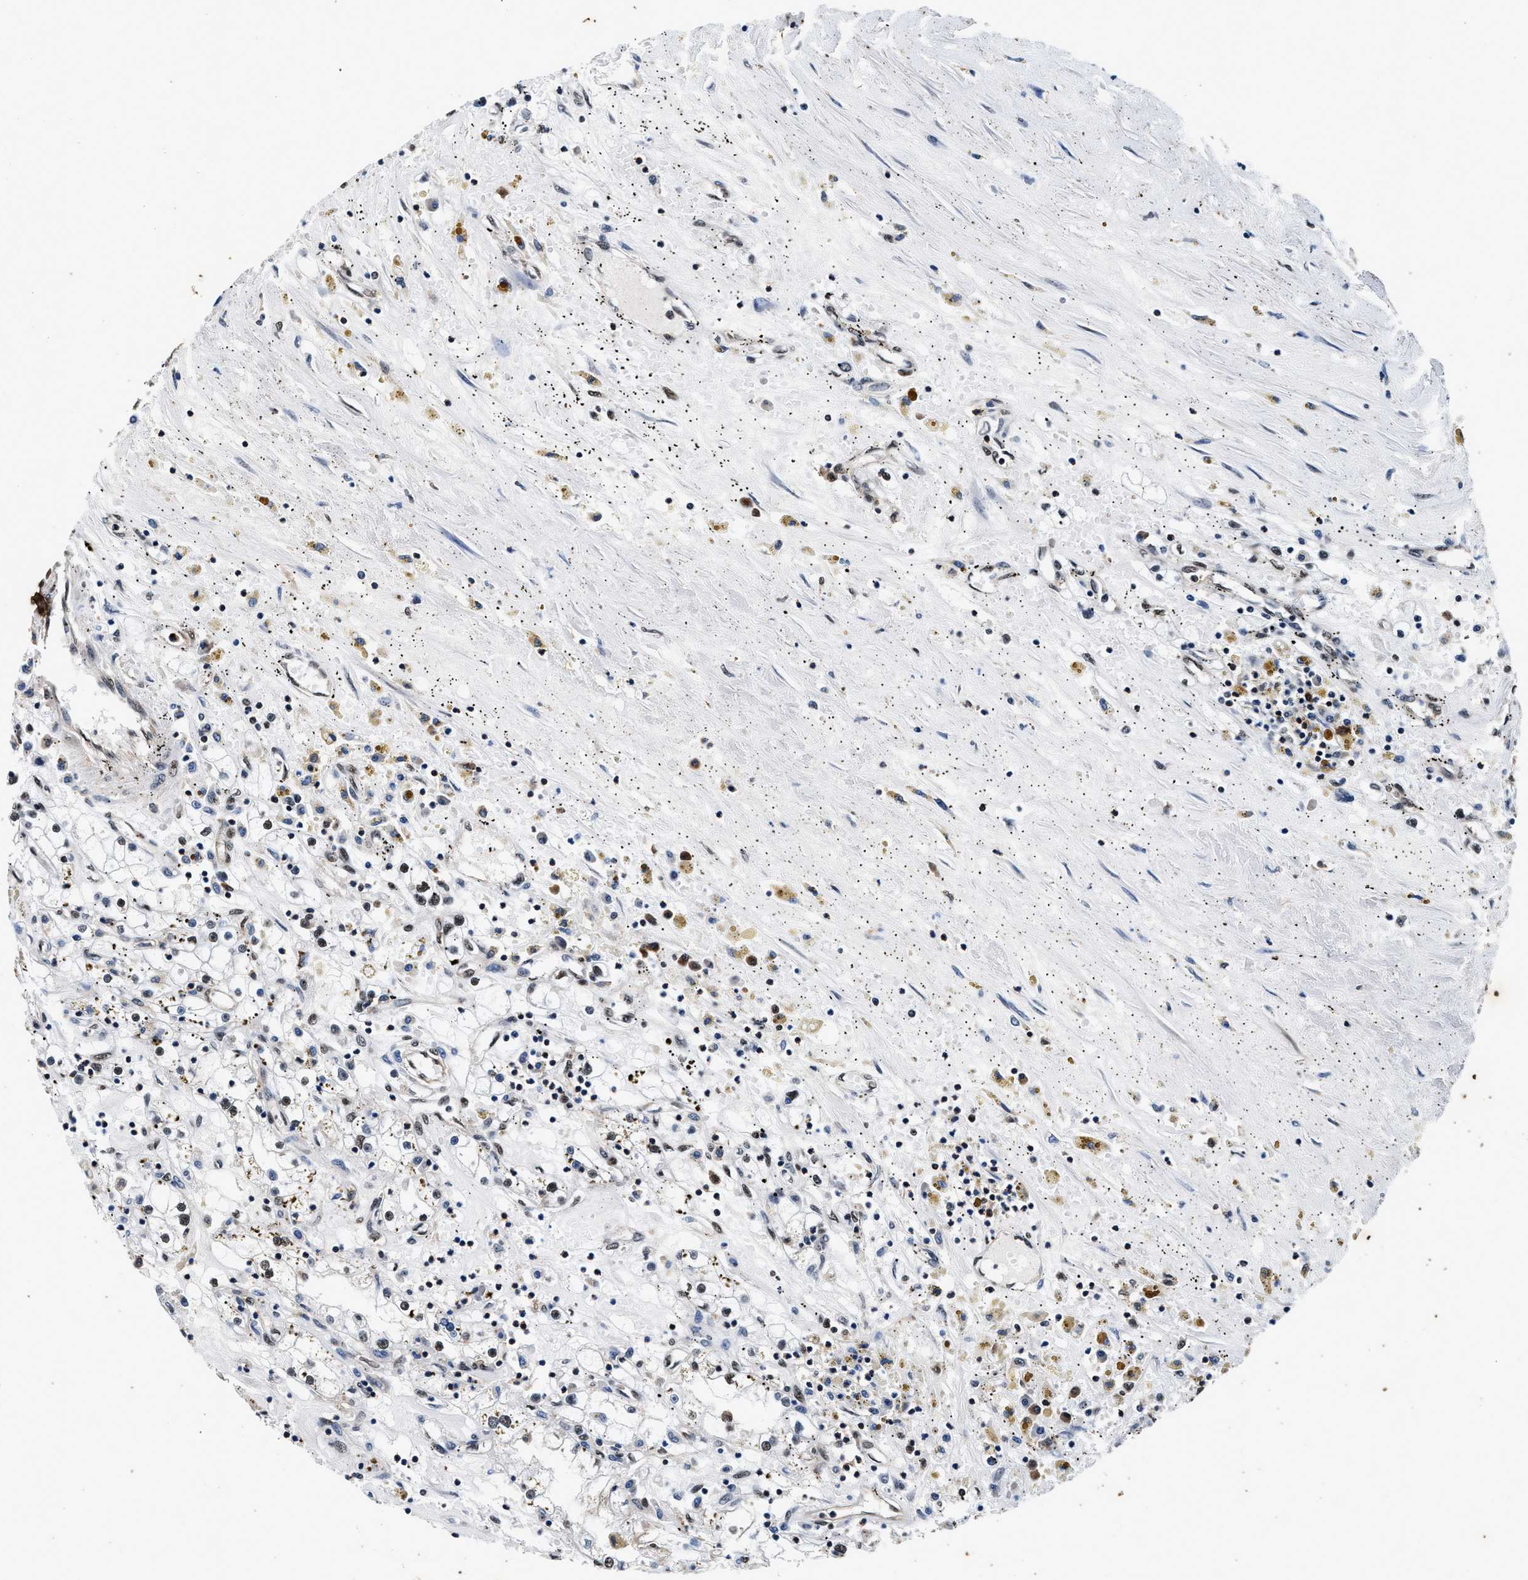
{"staining": {"intensity": "weak", "quantity": "<25%", "location": "nuclear"}, "tissue": "renal cancer", "cell_type": "Tumor cells", "image_type": "cancer", "snomed": [{"axis": "morphology", "description": "Adenocarcinoma, NOS"}, {"axis": "topography", "description": "Kidney"}], "caption": "DAB immunohistochemical staining of human renal cancer (adenocarcinoma) displays no significant expression in tumor cells. The staining is performed using DAB (3,3'-diaminobenzidine) brown chromogen with nuclei counter-stained in using hematoxylin.", "gene": "USP16", "patient": {"sex": "male", "age": 56}}